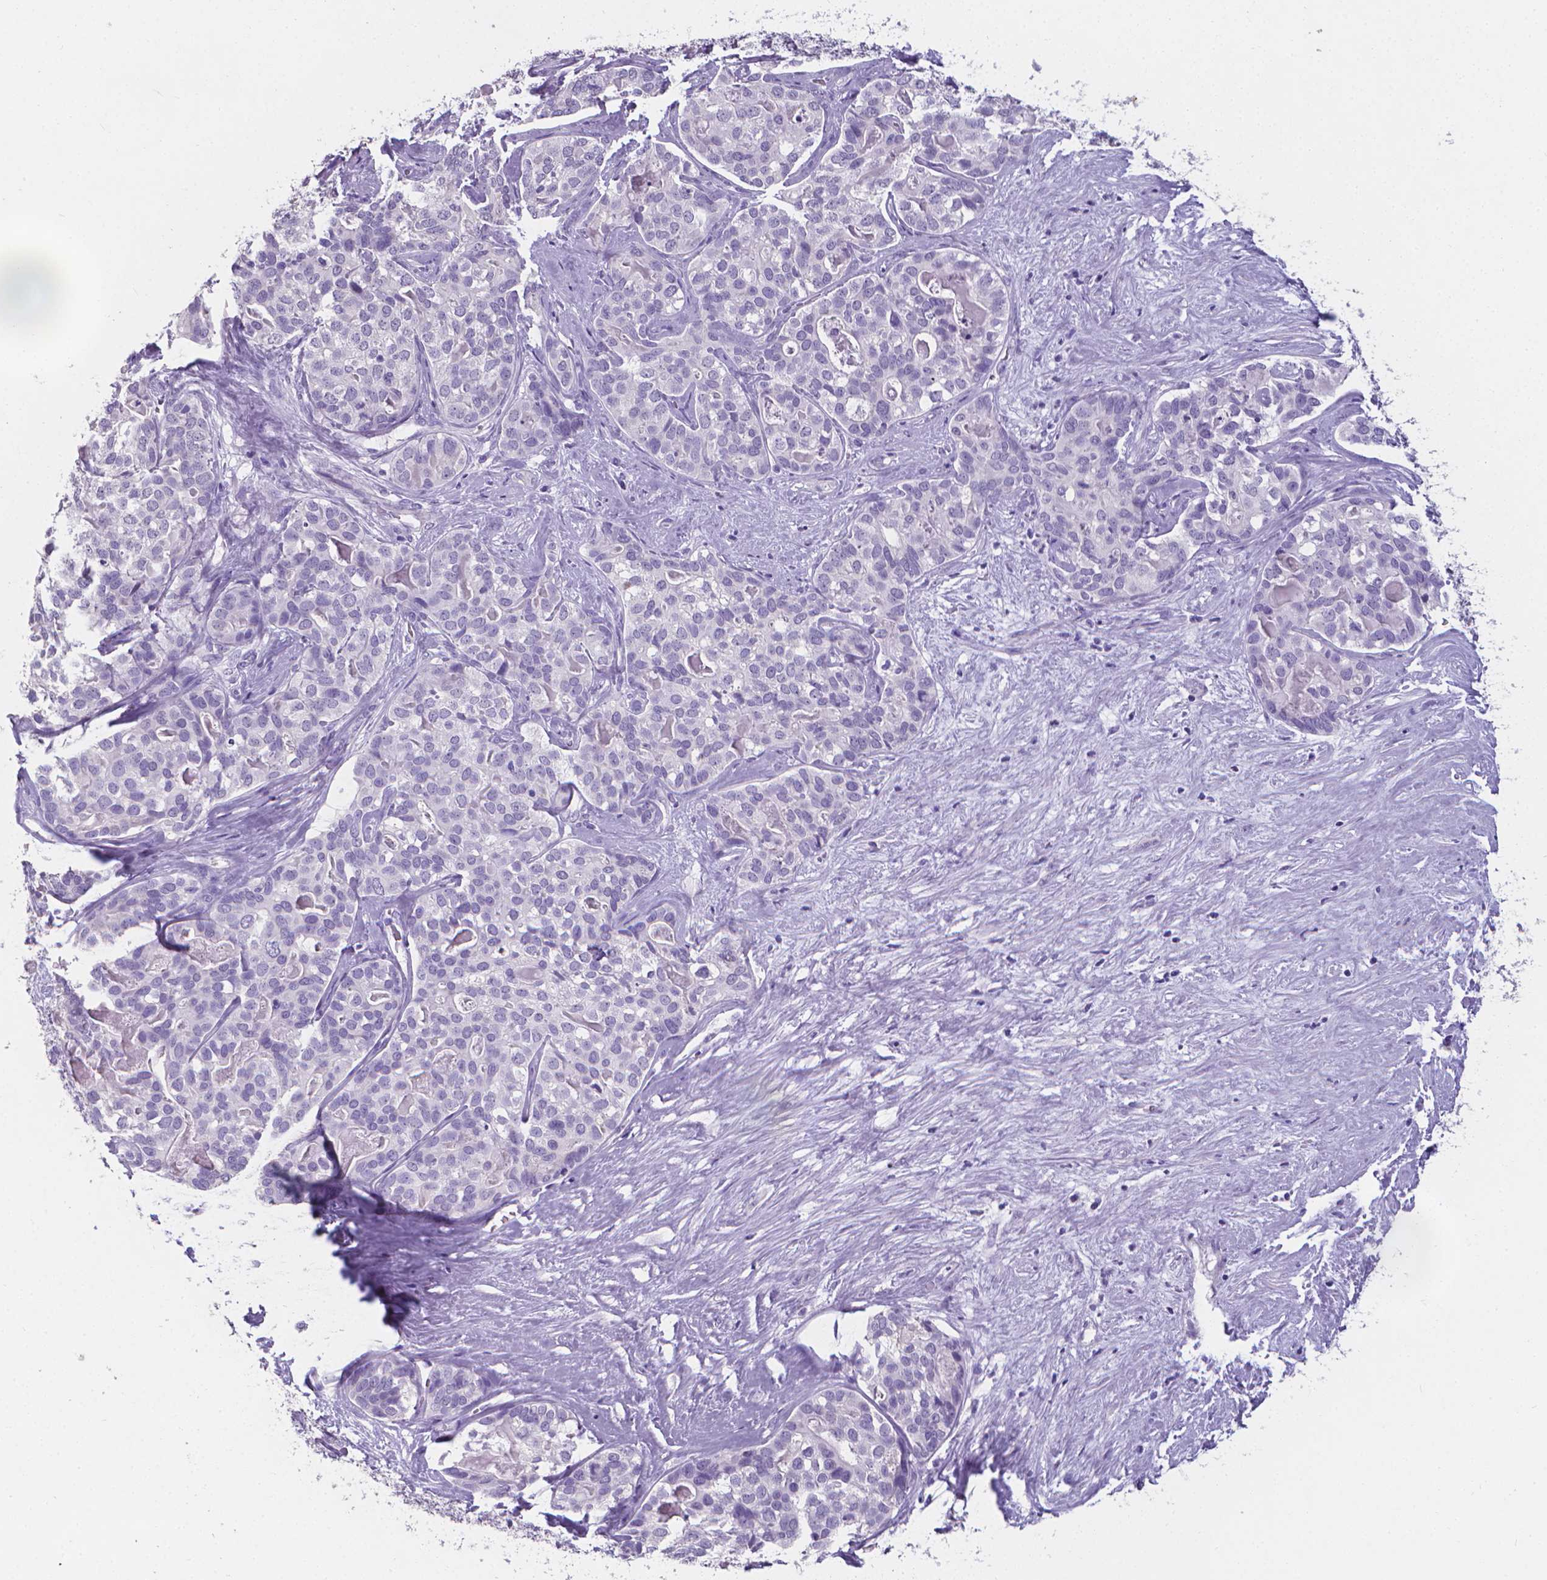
{"staining": {"intensity": "negative", "quantity": "none", "location": "none"}, "tissue": "liver cancer", "cell_type": "Tumor cells", "image_type": "cancer", "snomed": [{"axis": "morphology", "description": "Cholangiocarcinoma"}, {"axis": "topography", "description": "Liver"}], "caption": "Cholangiocarcinoma (liver) stained for a protein using IHC displays no positivity tumor cells.", "gene": "XPNPEP2", "patient": {"sex": "male", "age": 56}}